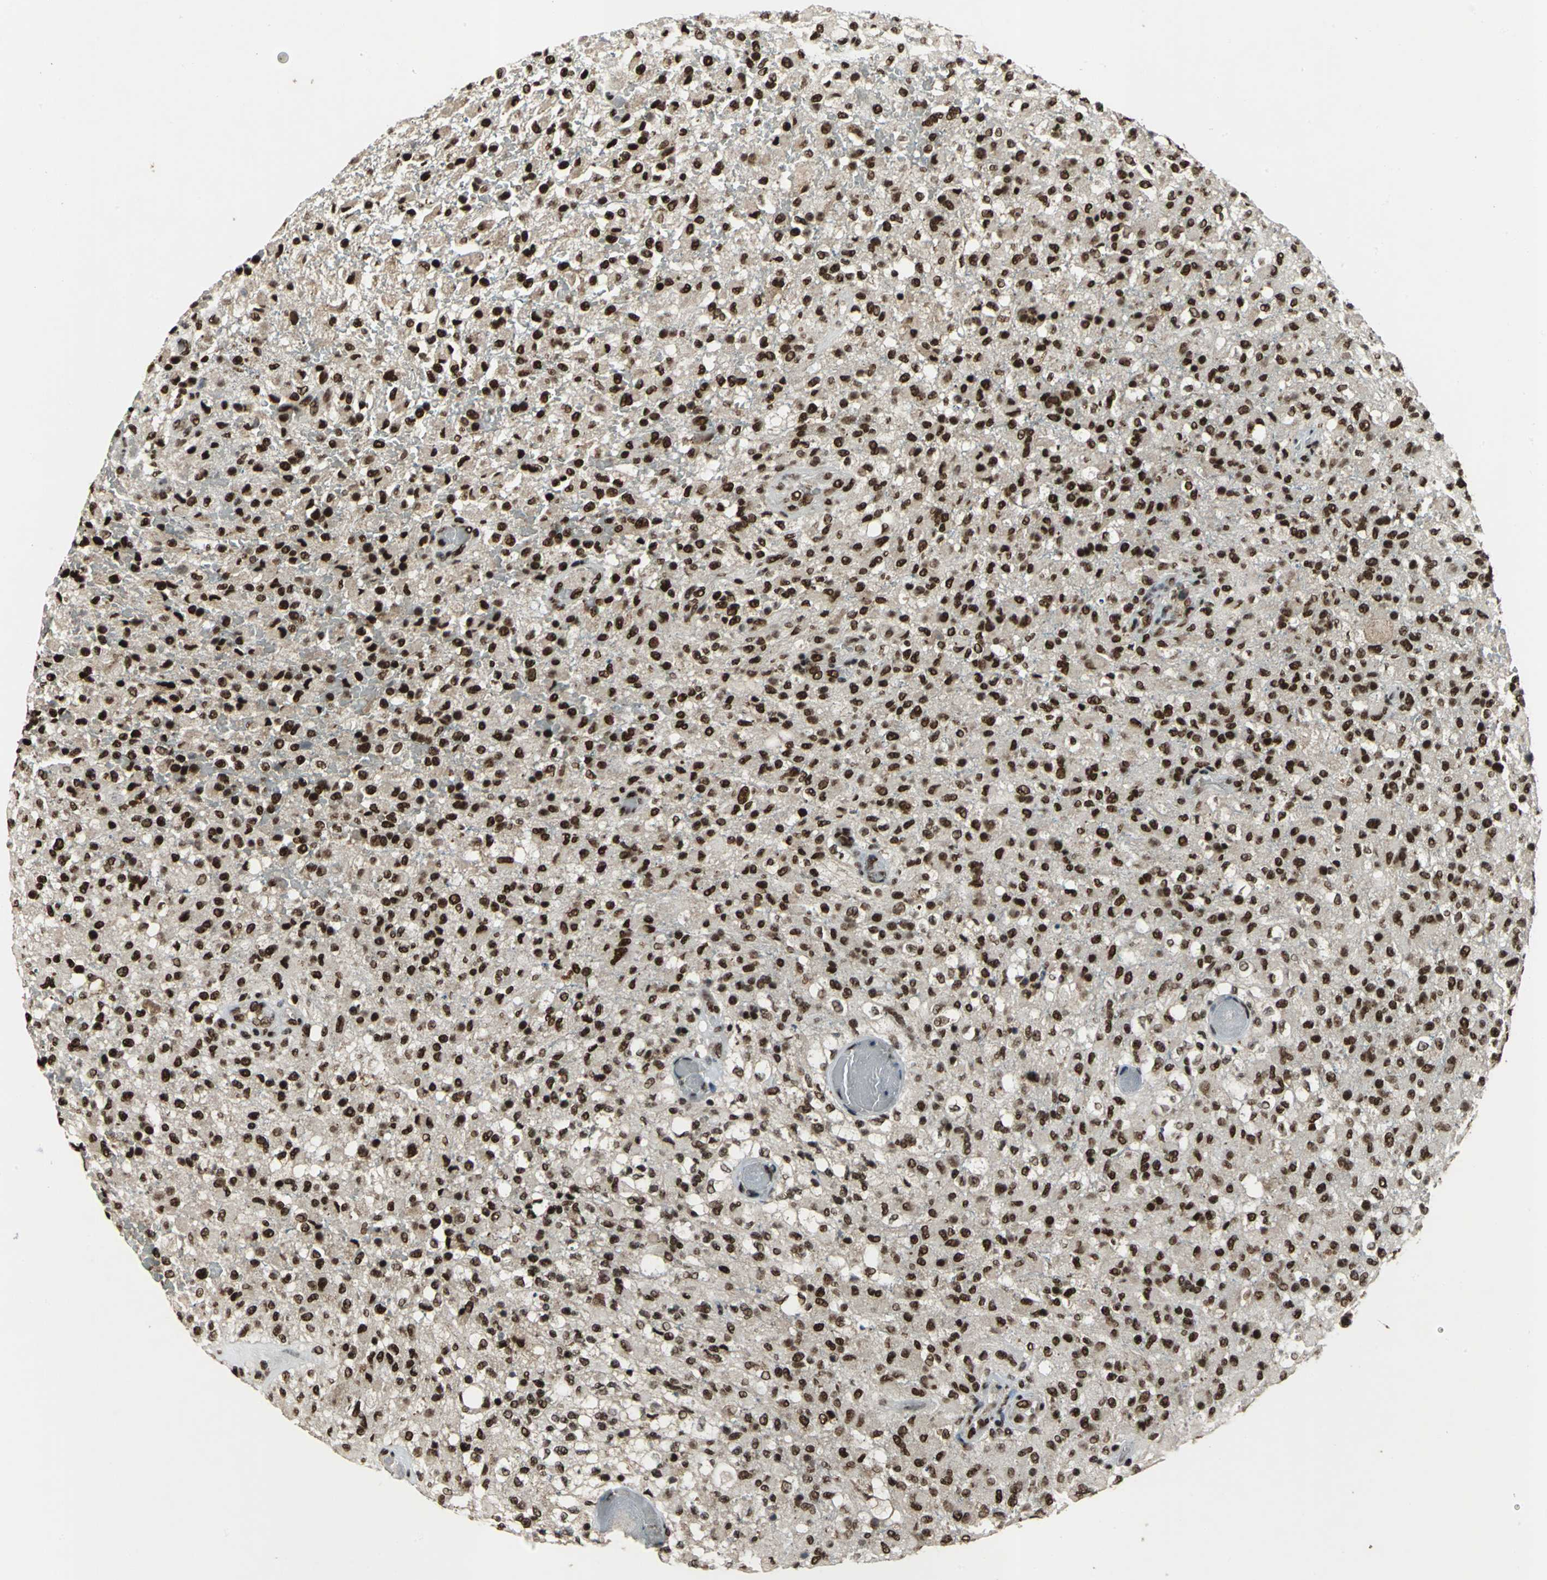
{"staining": {"intensity": "strong", "quantity": ">75%", "location": "nuclear"}, "tissue": "glioma", "cell_type": "Tumor cells", "image_type": "cancer", "snomed": [{"axis": "morphology", "description": "Glioma, malignant, High grade"}, {"axis": "topography", "description": "Brain"}], "caption": "DAB (3,3'-diaminobenzidine) immunohistochemical staining of human malignant high-grade glioma demonstrates strong nuclear protein expression in about >75% of tumor cells.", "gene": "MTA2", "patient": {"sex": "male", "age": 71}}